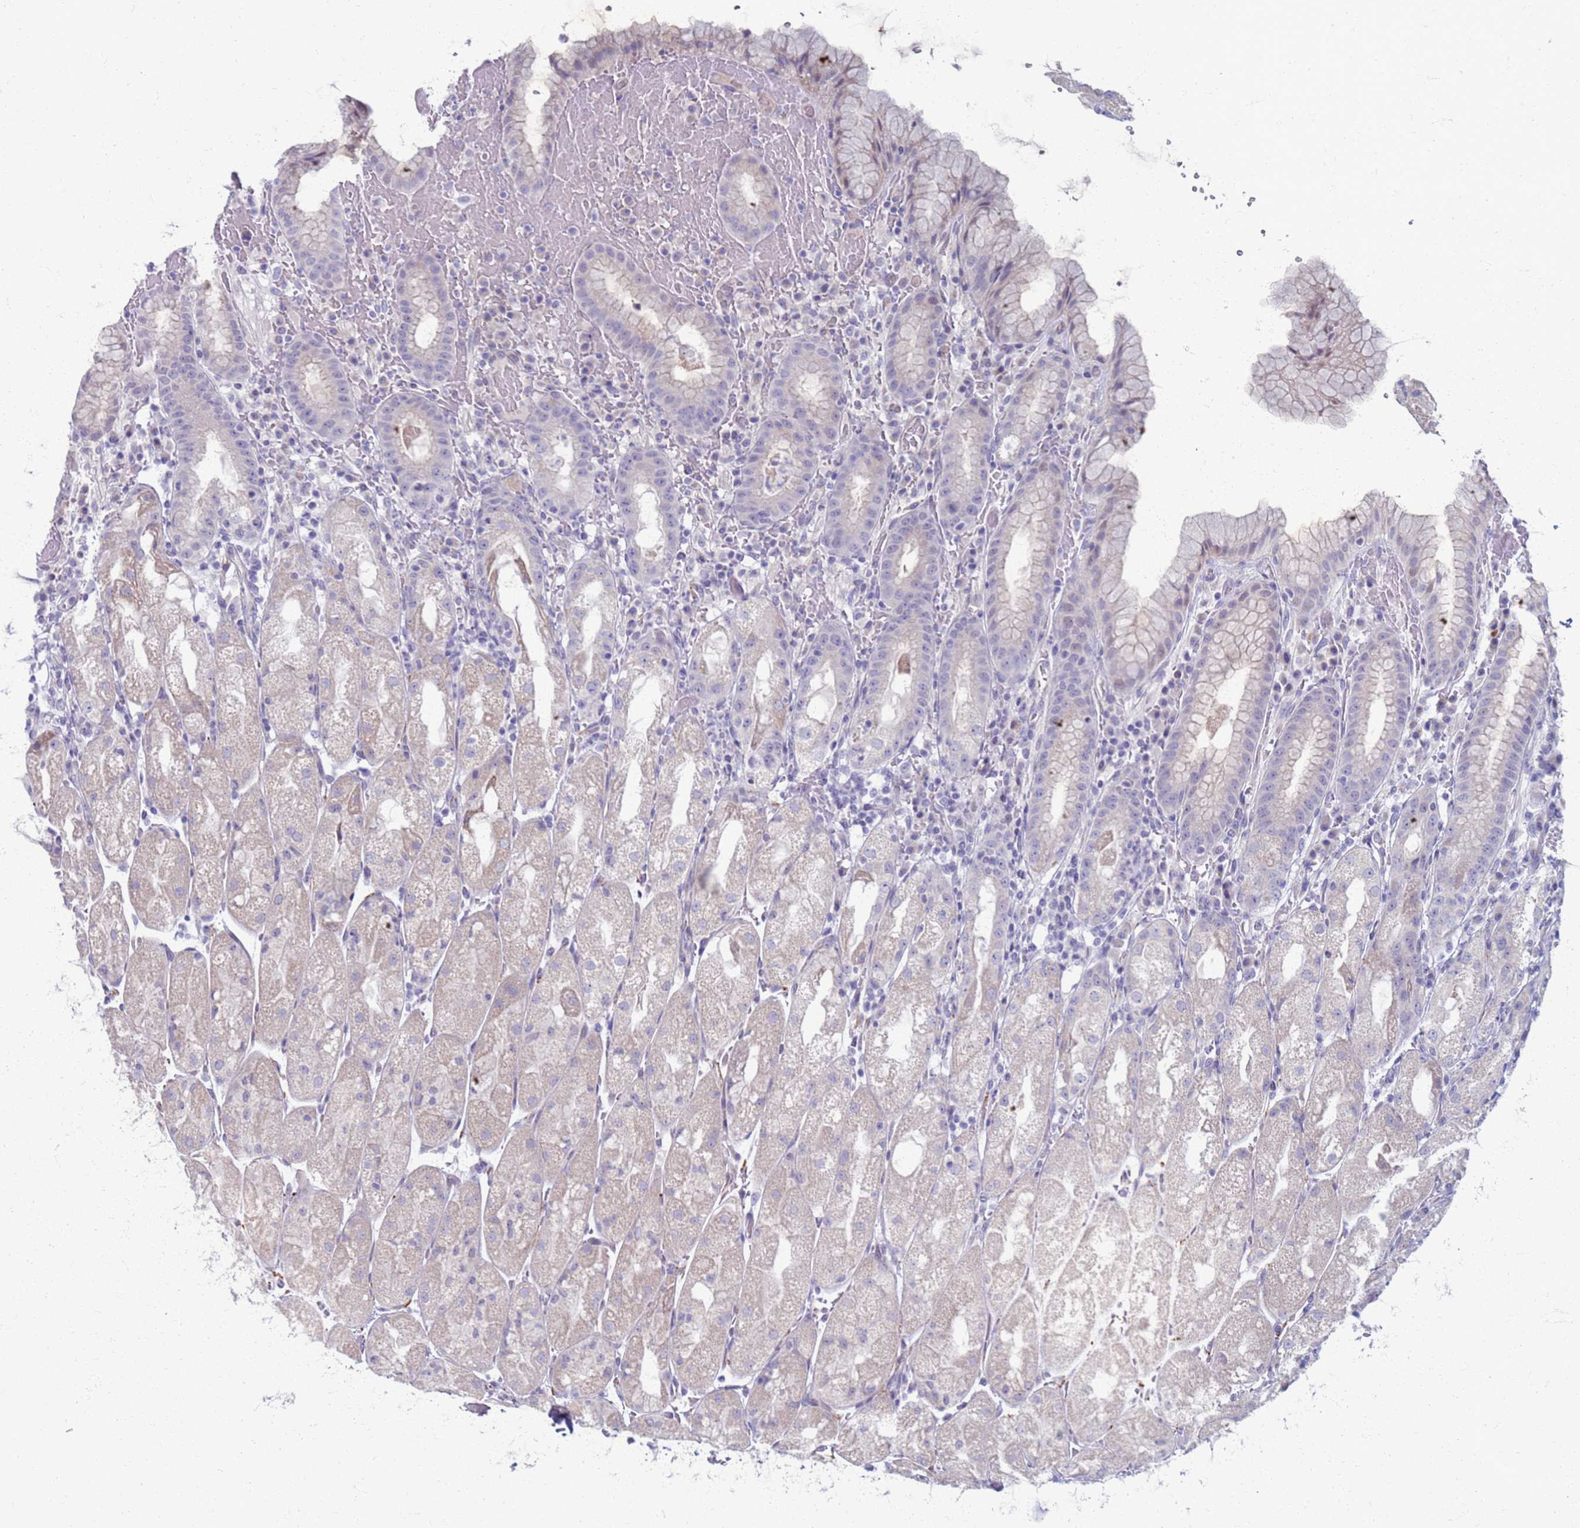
{"staining": {"intensity": "negative", "quantity": "none", "location": "none"}, "tissue": "stomach", "cell_type": "Glandular cells", "image_type": "normal", "snomed": [{"axis": "morphology", "description": "Normal tissue, NOS"}, {"axis": "topography", "description": "Stomach, upper"}], "caption": "Immunohistochemistry histopathology image of unremarkable stomach: human stomach stained with DAB (3,3'-diaminobenzidine) exhibits no significant protein staining in glandular cells.", "gene": "CLCA2", "patient": {"sex": "male", "age": 52}}